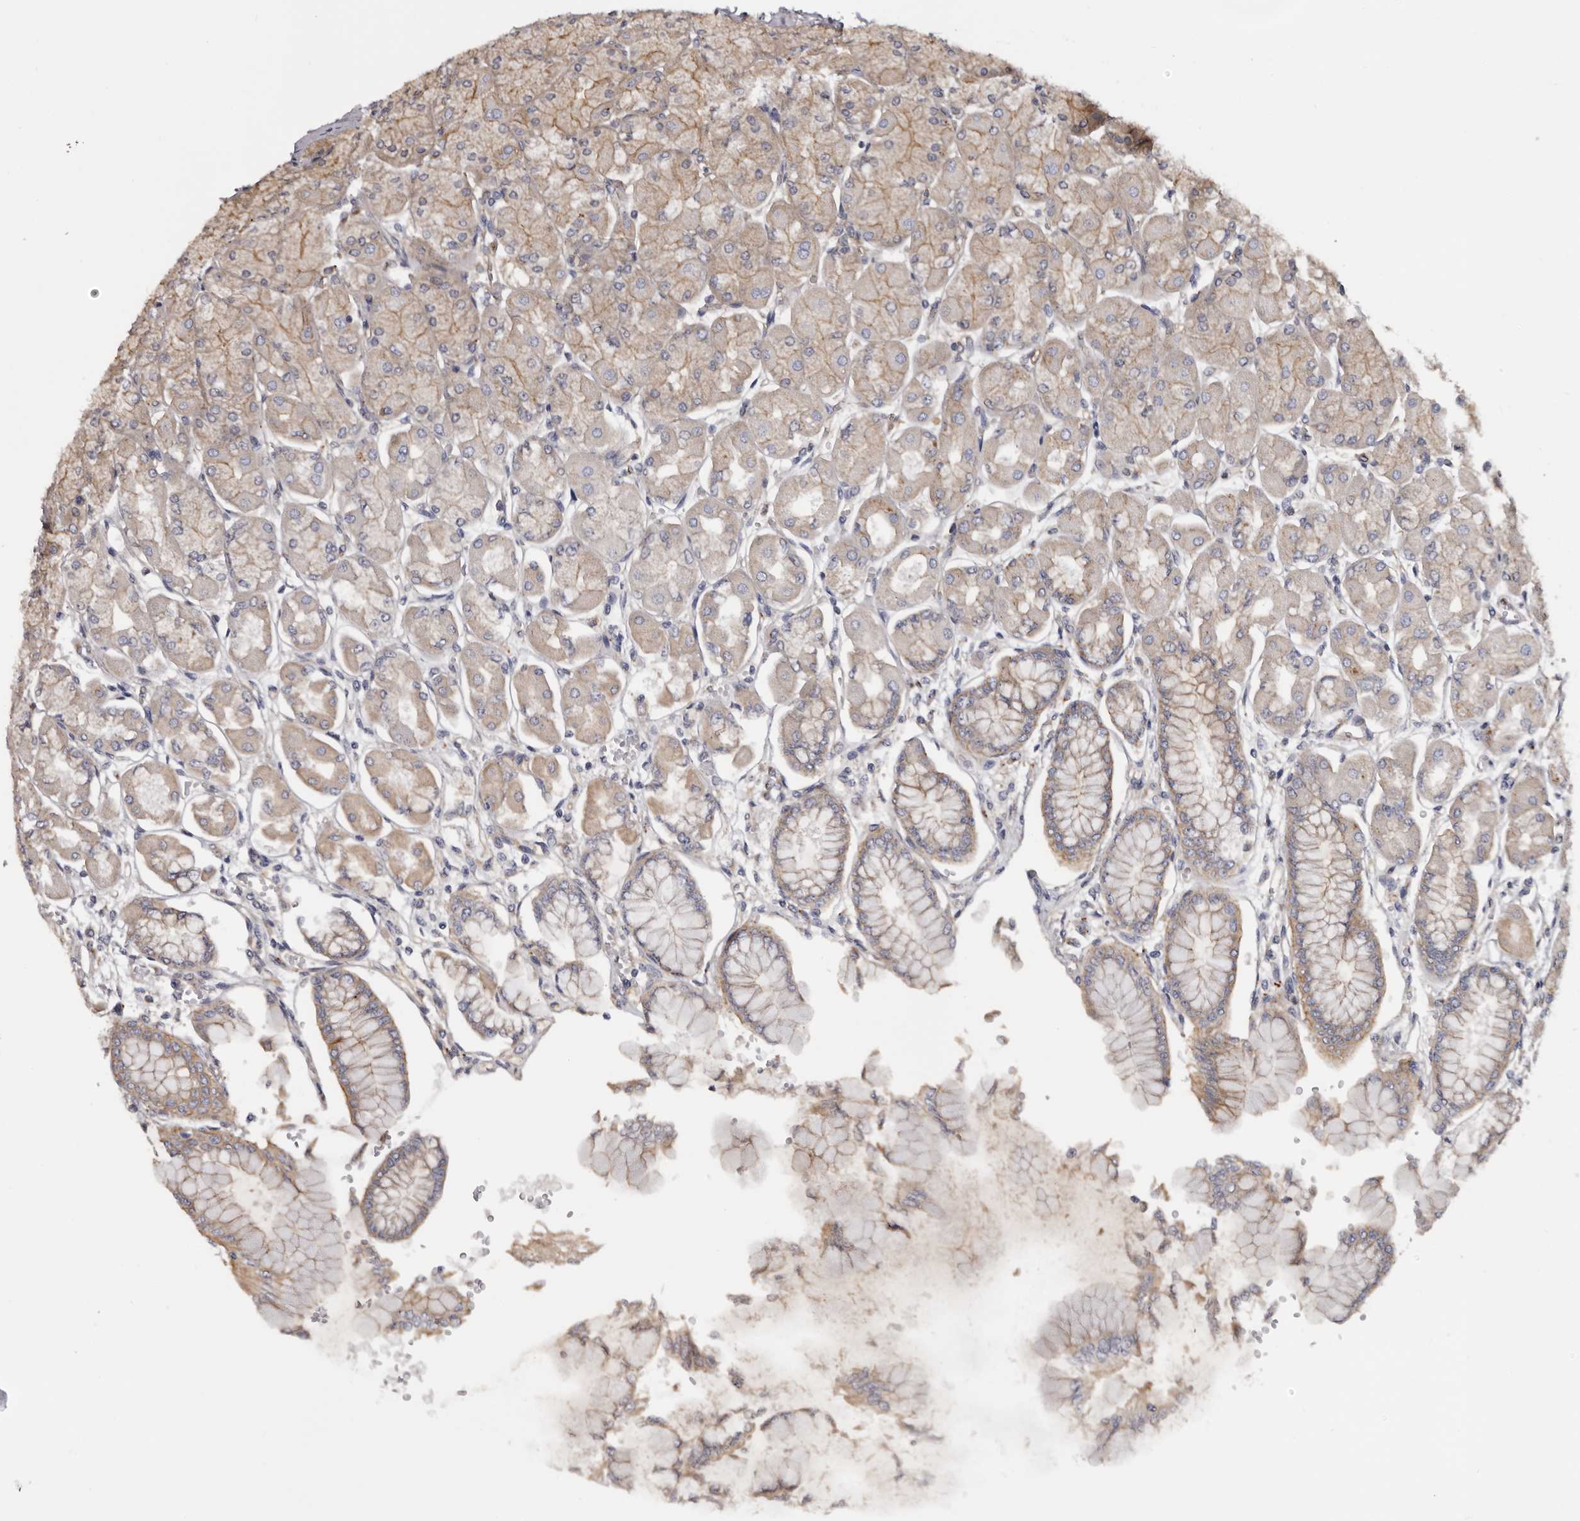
{"staining": {"intensity": "moderate", "quantity": "25%-75%", "location": "cytoplasmic/membranous"}, "tissue": "stomach", "cell_type": "Glandular cells", "image_type": "normal", "snomed": [{"axis": "morphology", "description": "Normal tissue, NOS"}, {"axis": "topography", "description": "Stomach, upper"}], "caption": "A high-resolution image shows immunohistochemistry staining of benign stomach, which demonstrates moderate cytoplasmic/membranous positivity in approximately 25%-75% of glandular cells. (DAB IHC with brightfield microscopy, high magnification).", "gene": "INKA2", "patient": {"sex": "female", "age": 56}}